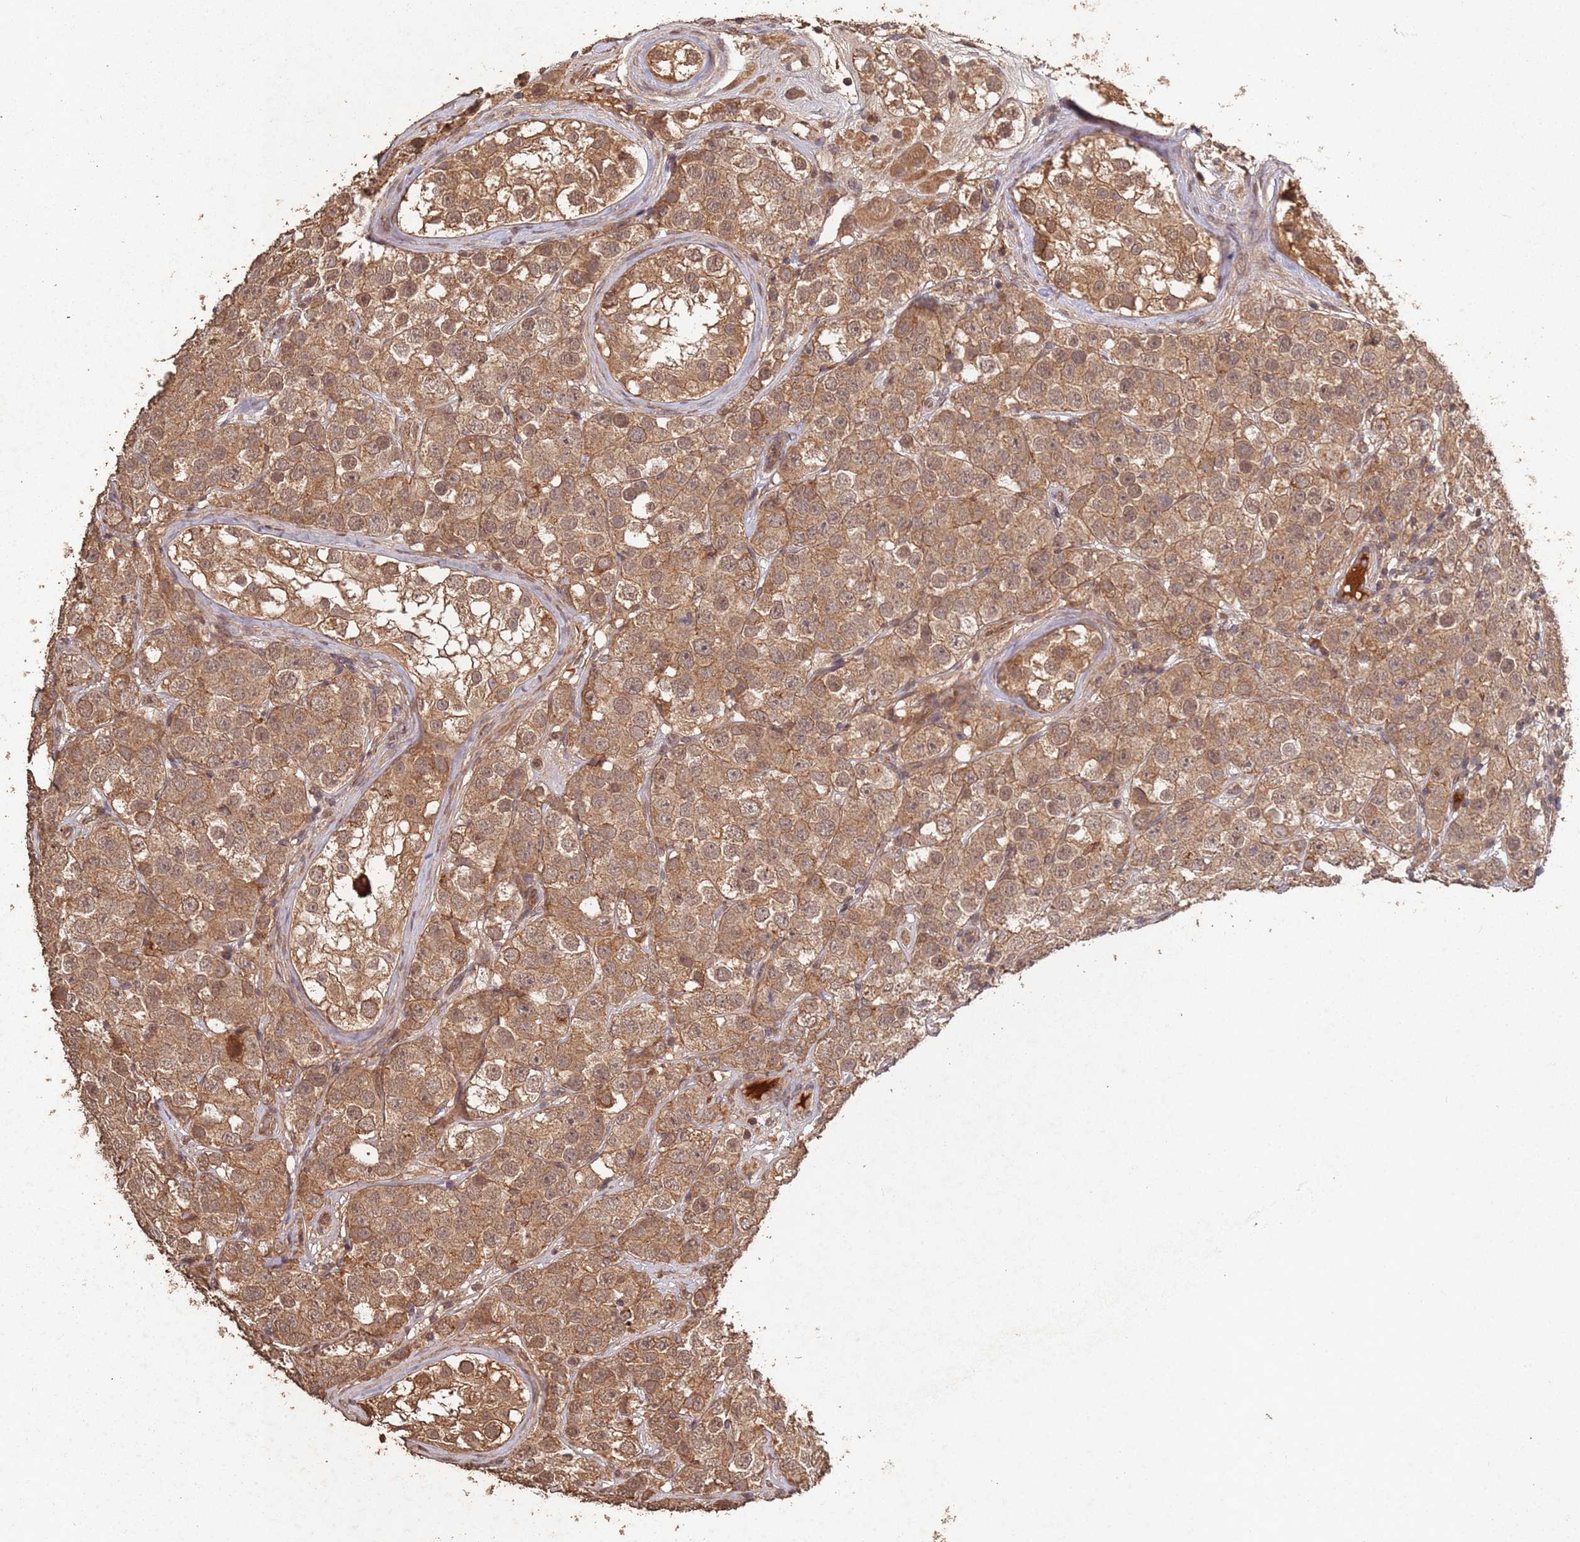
{"staining": {"intensity": "moderate", "quantity": ">75%", "location": "cytoplasmic/membranous,nuclear"}, "tissue": "testis cancer", "cell_type": "Tumor cells", "image_type": "cancer", "snomed": [{"axis": "morphology", "description": "Seminoma, NOS"}, {"axis": "topography", "description": "Testis"}], "caption": "An IHC image of tumor tissue is shown. Protein staining in brown highlights moderate cytoplasmic/membranous and nuclear positivity in seminoma (testis) within tumor cells.", "gene": "FRAT1", "patient": {"sex": "male", "age": 28}}